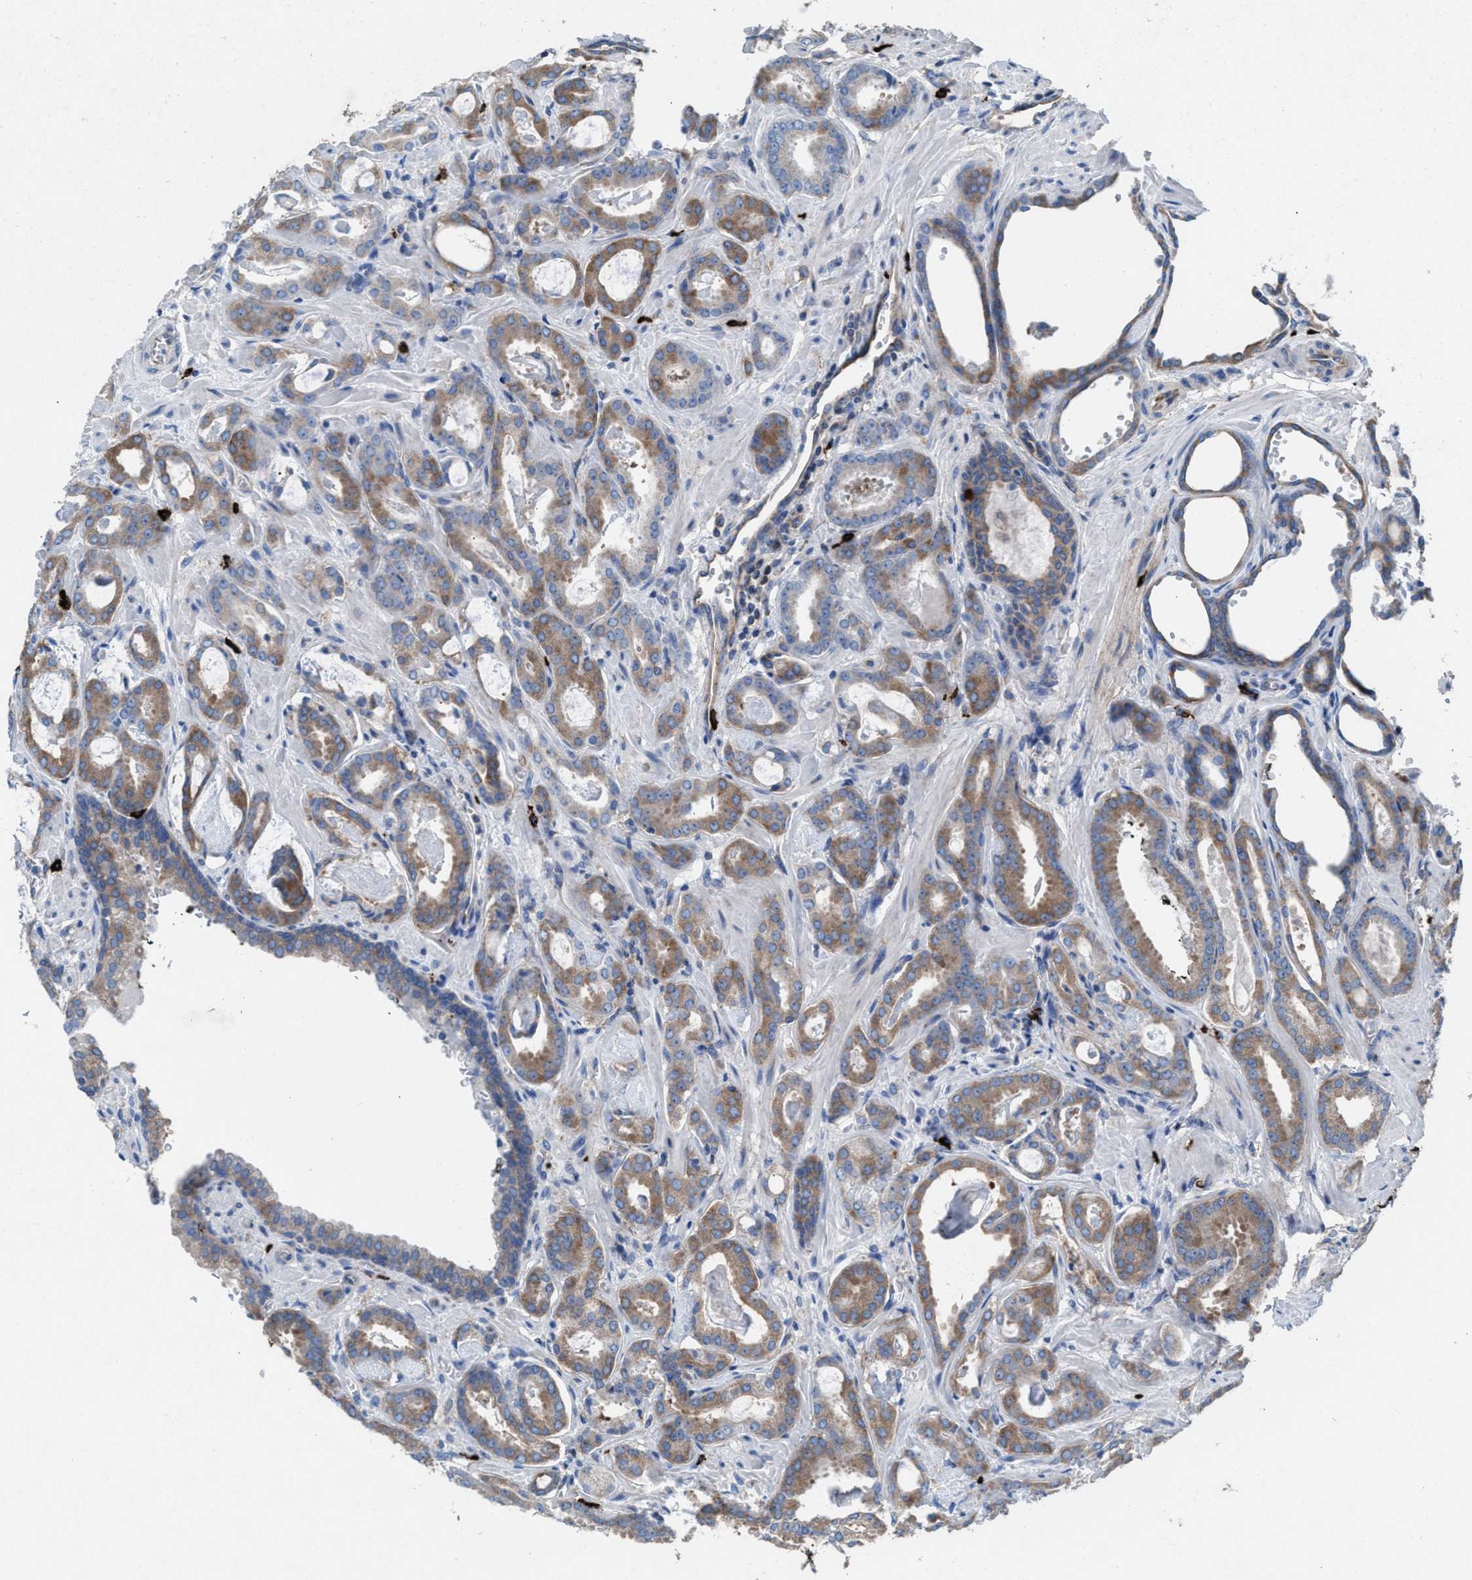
{"staining": {"intensity": "moderate", "quantity": ">75%", "location": "cytoplasmic/membranous"}, "tissue": "prostate cancer", "cell_type": "Tumor cells", "image_type": "cancer", "snomed": [{"axis": "morphology", "description": "Adenocarcinoma, Low grade"}, {"axis": "topography", "description": "Prostate"}], "caption": "DAB immunohistochemical staining of adenocarcinoma (low-grade) (prostate) displays moderate cytoplasmic/membranous protein staining in about >75% of tumor cells.", "gene": "NYAP1", "patient": {"sex": "male", "age": 53}}